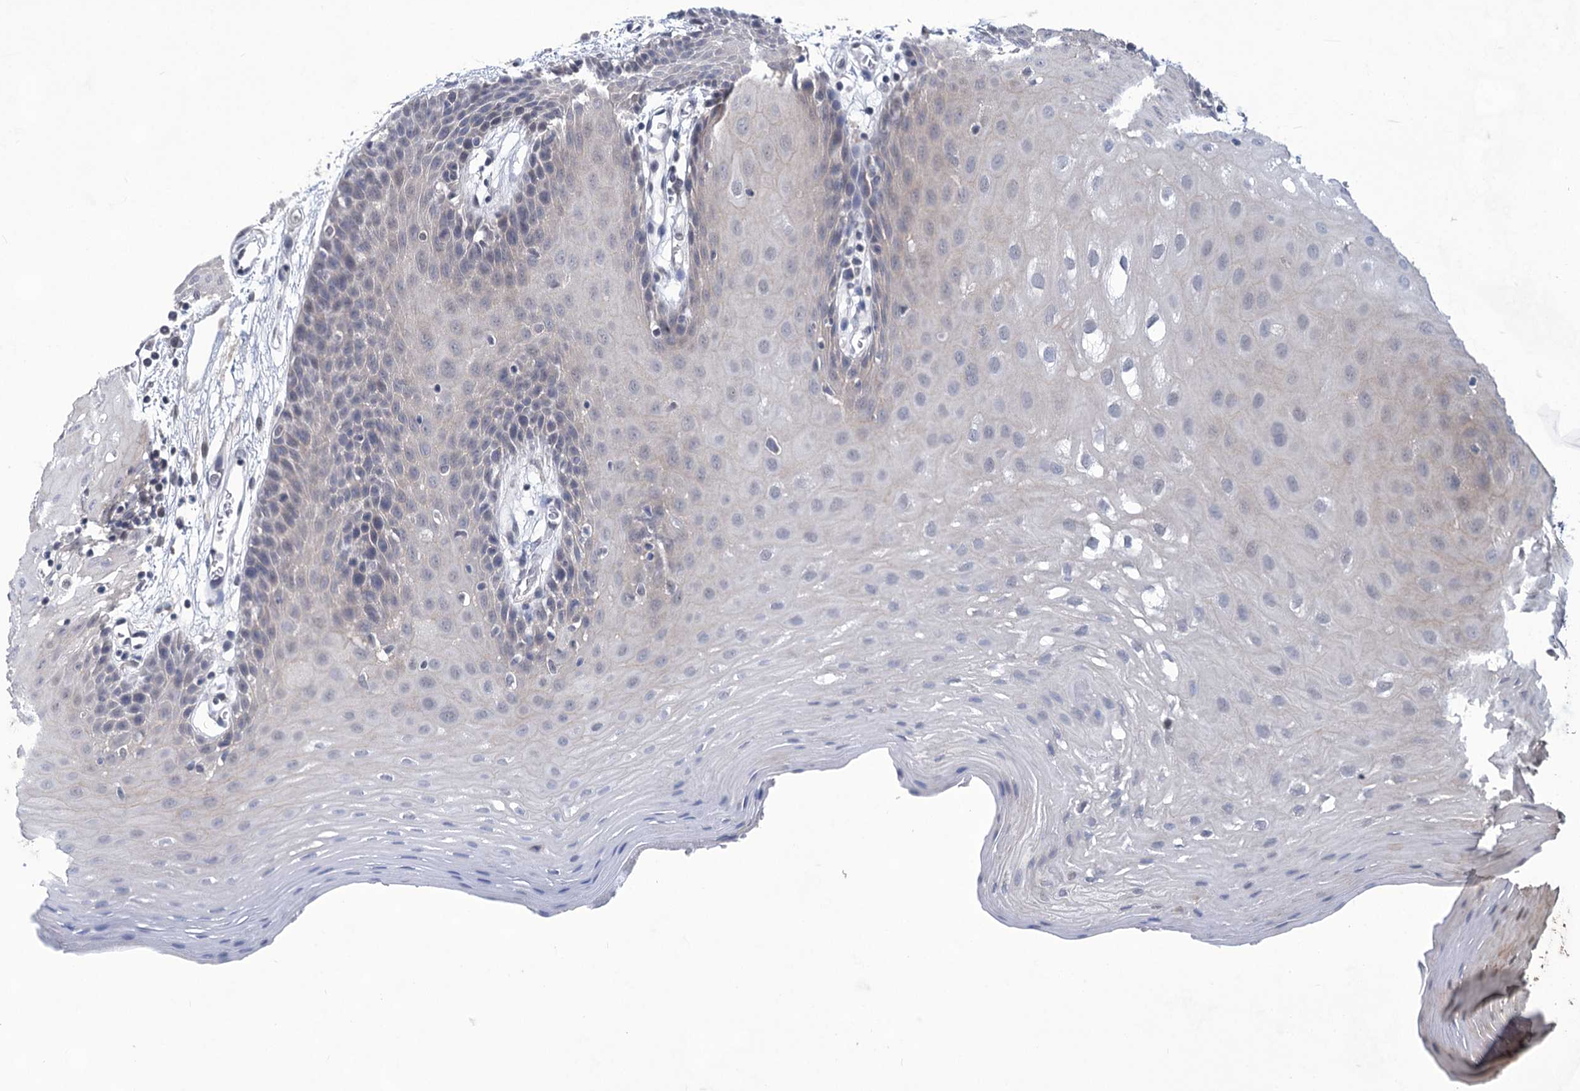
{"staining": {"intensity": "negative", "quantity": "none", "location": "none"}, "tissue": "oral mucosa", "cell_type": "Squamous epithelial cells", "image_type": "normal", "snomed": [{"axis": "morphology", "description": "Normal tissue, NOS"}, {"axis": "topography", "description": "Skeletal muscle"}, {"axis": "topography", "description": "Oral tissue"}, {"axis": "topography", "description": "Salivary gland"}, {"axis": "topography", "description": "Peripheral nerve tissue"}], "caption": "Photomicrograph shows no protein staining in squamous epithelial cells of unremarkable oral mucosa.", "gene": "TTC17", "patient": {"sex": "male", "age": 54}}